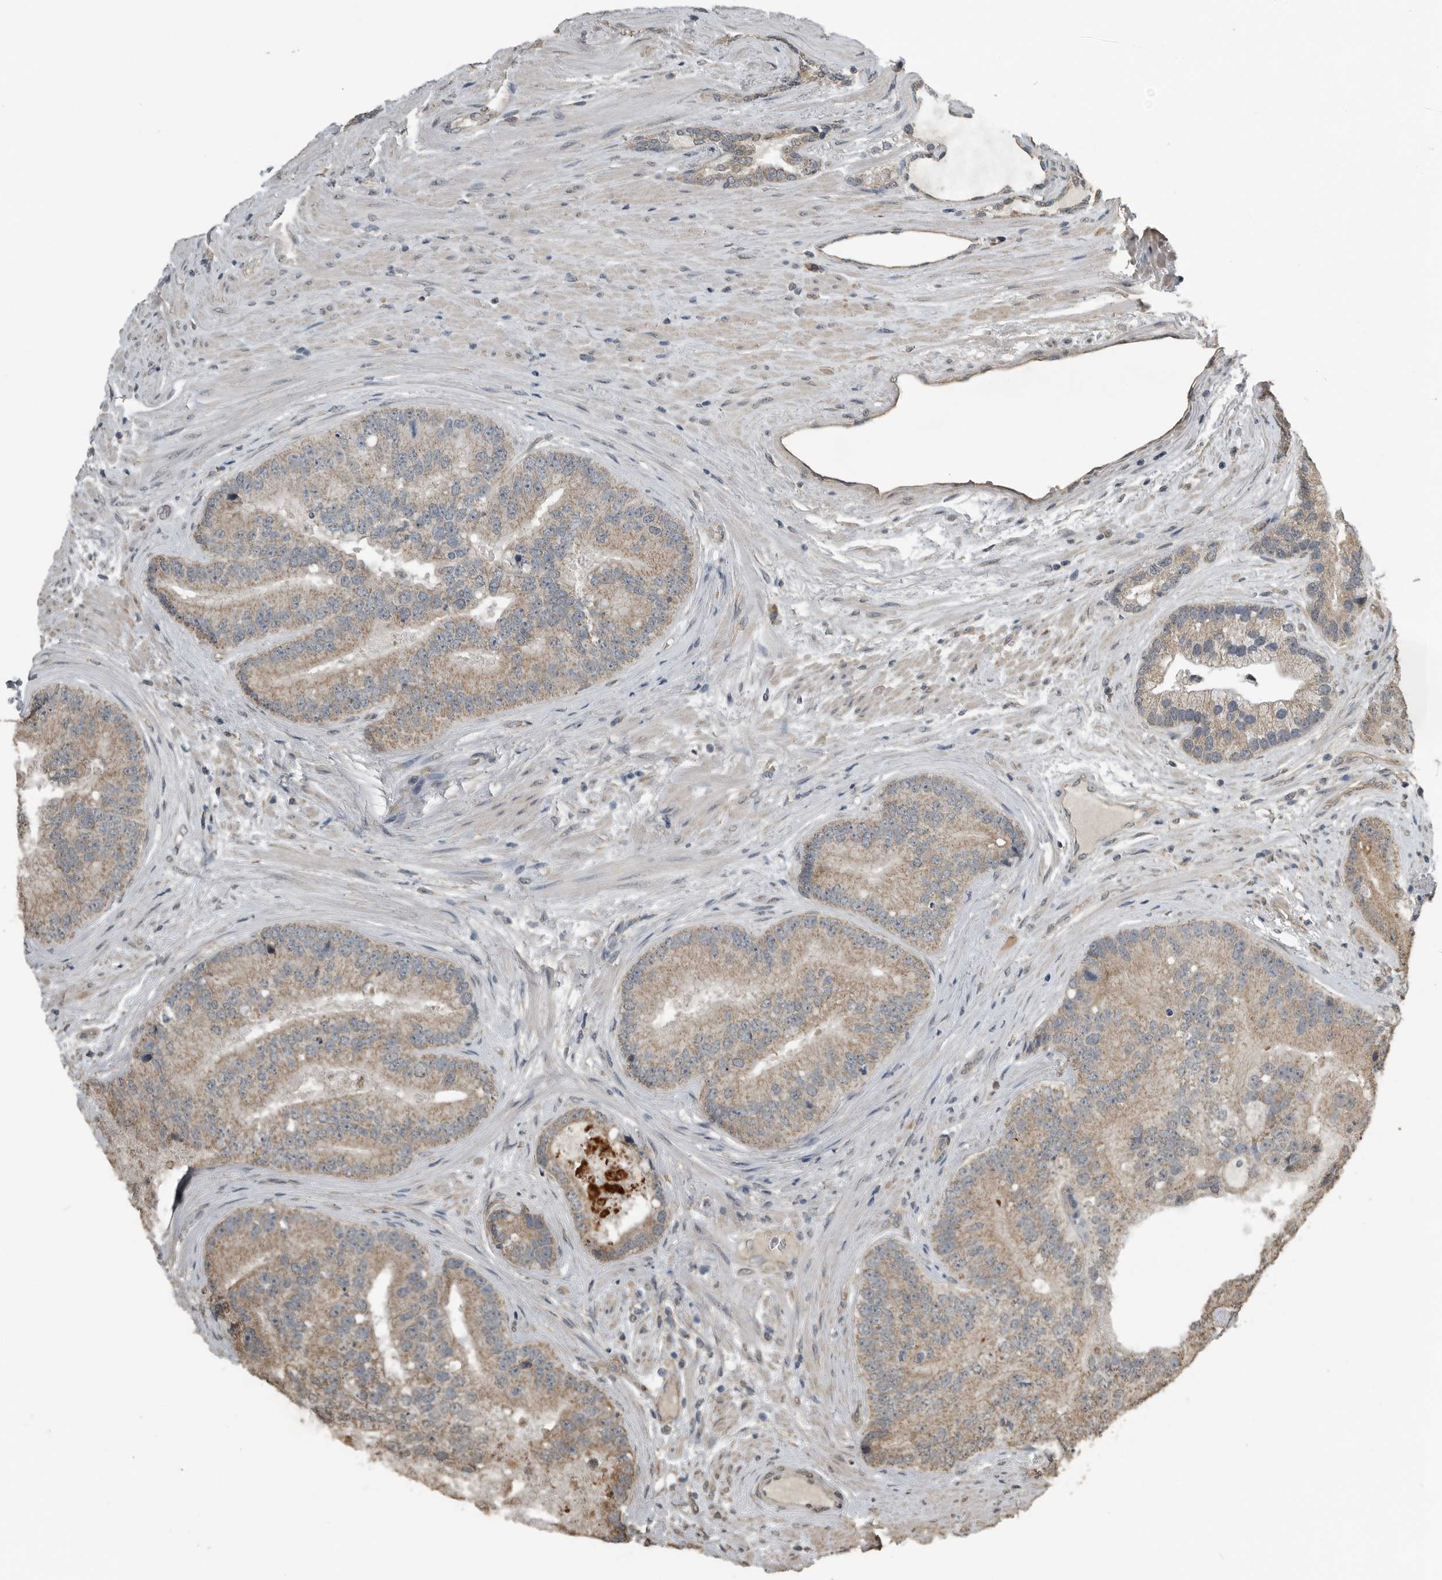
{"staining": {"intensity": "weak", "quantity": "25%-75%", "location": "cytoplasmic/membranous"}, "tissue": "prostate cancer", "cell_type": "Tumor cells", "image_type": "cancer", "snomed": [{"axis": "morphology", "description": "Adenocarcinoma, High grade"}, {"axis": "topography", "description": "Prostate"}], "caption": "Protein staining by IHC demonstrates weak cytoplasmic/membranous positivity in about 25%-75% of tumor cells in adenocarcinoma (high-grade) (prostate).", "gene": "AFAP1", "patient": {"sex": "male", "age": 70}}